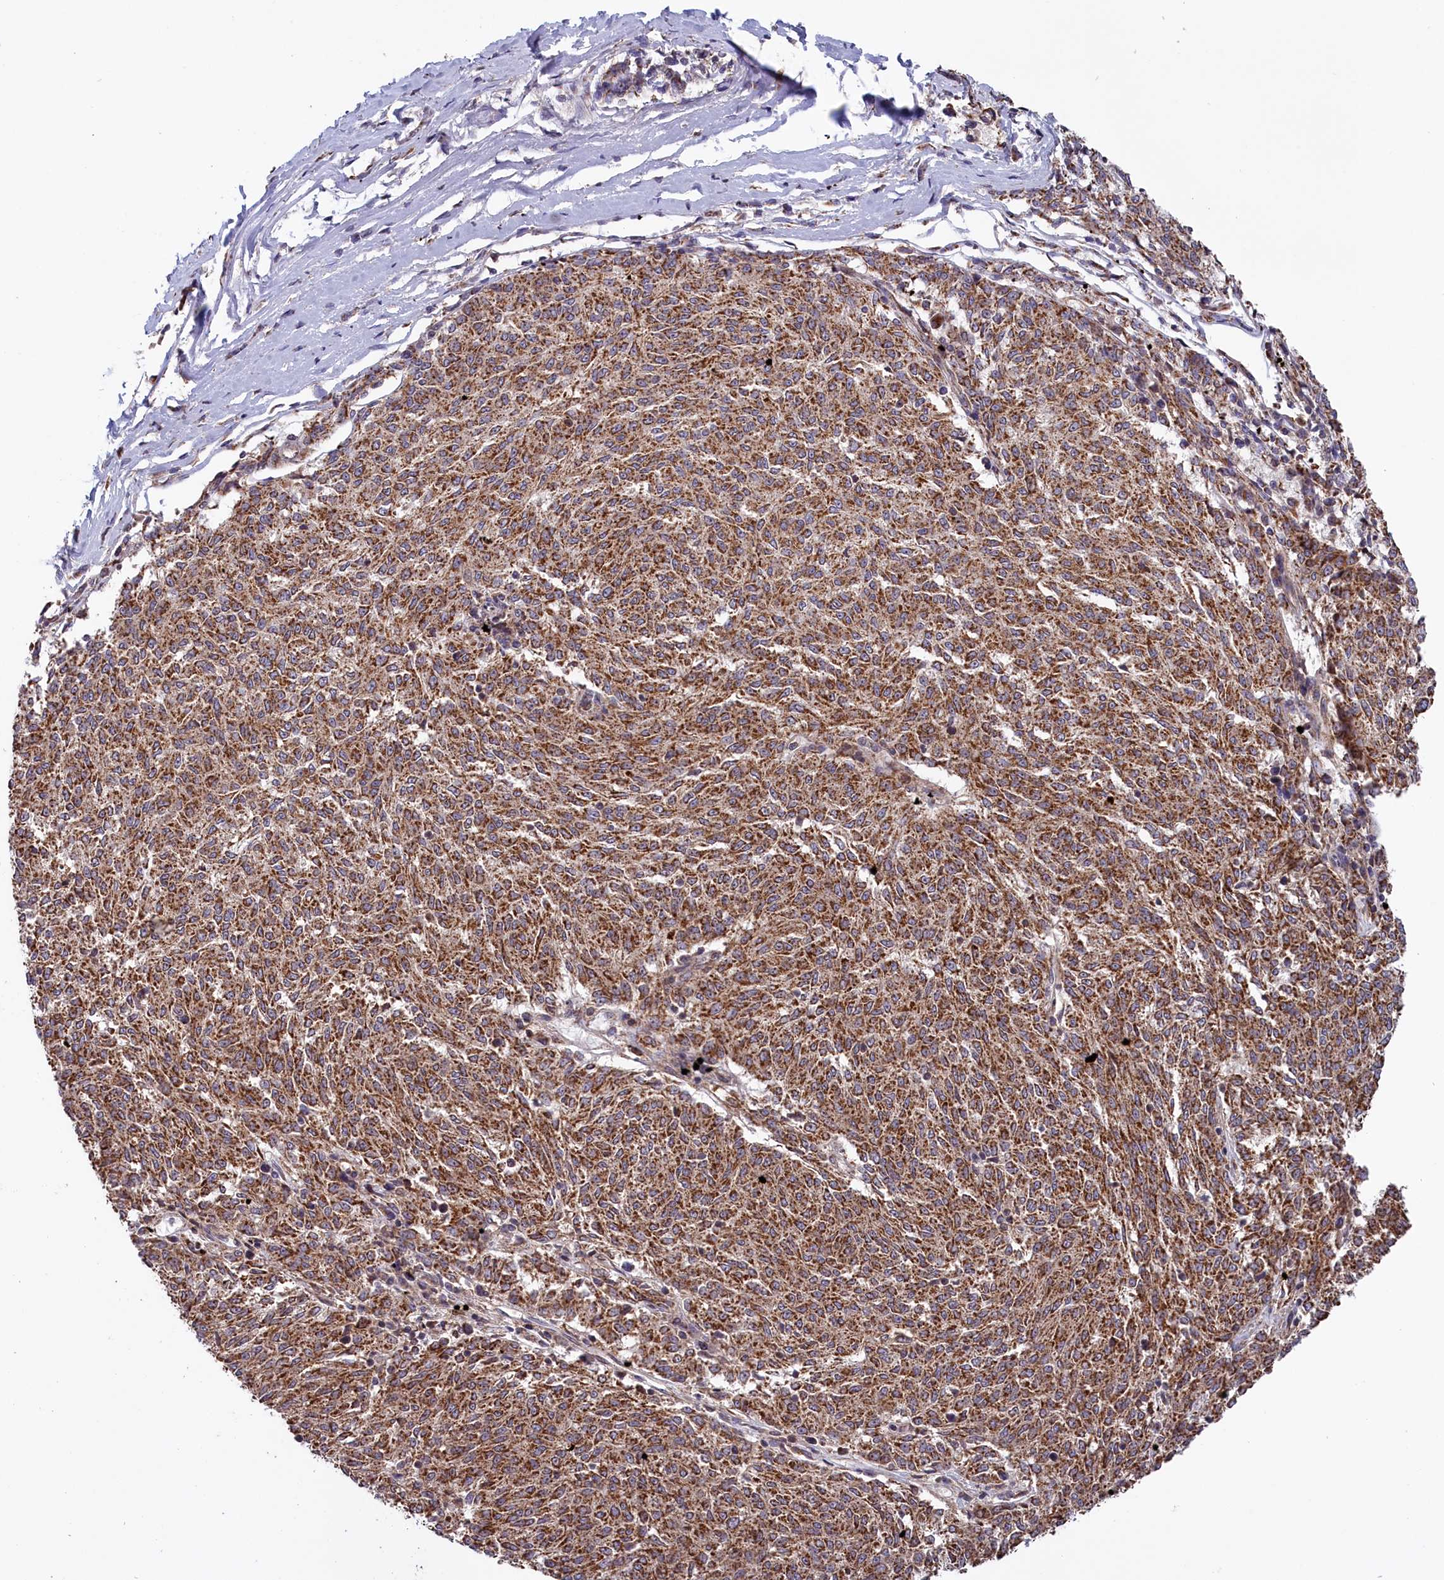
{"staining": {"intensity": "moderate", "quantity": ">75%", "location": "cytoplasmic/membranous"}, "tissue": "melanoma", "cell_type": "Tumor cells", "image_type": "cancer", "snomed": [{"axis": "morphology", "description": "Malignant melanoma, NOS"}, {"axis": "topography", "description": "Skin"}], "caption": "Protein staining by immunohistochemistry exhibits moderate cytoplasmic/membranous positivity in approximately >75% of tumor cells in melanoma.", "gene": "TIMM44", "patient": {"sex": "female", "age": 72}}